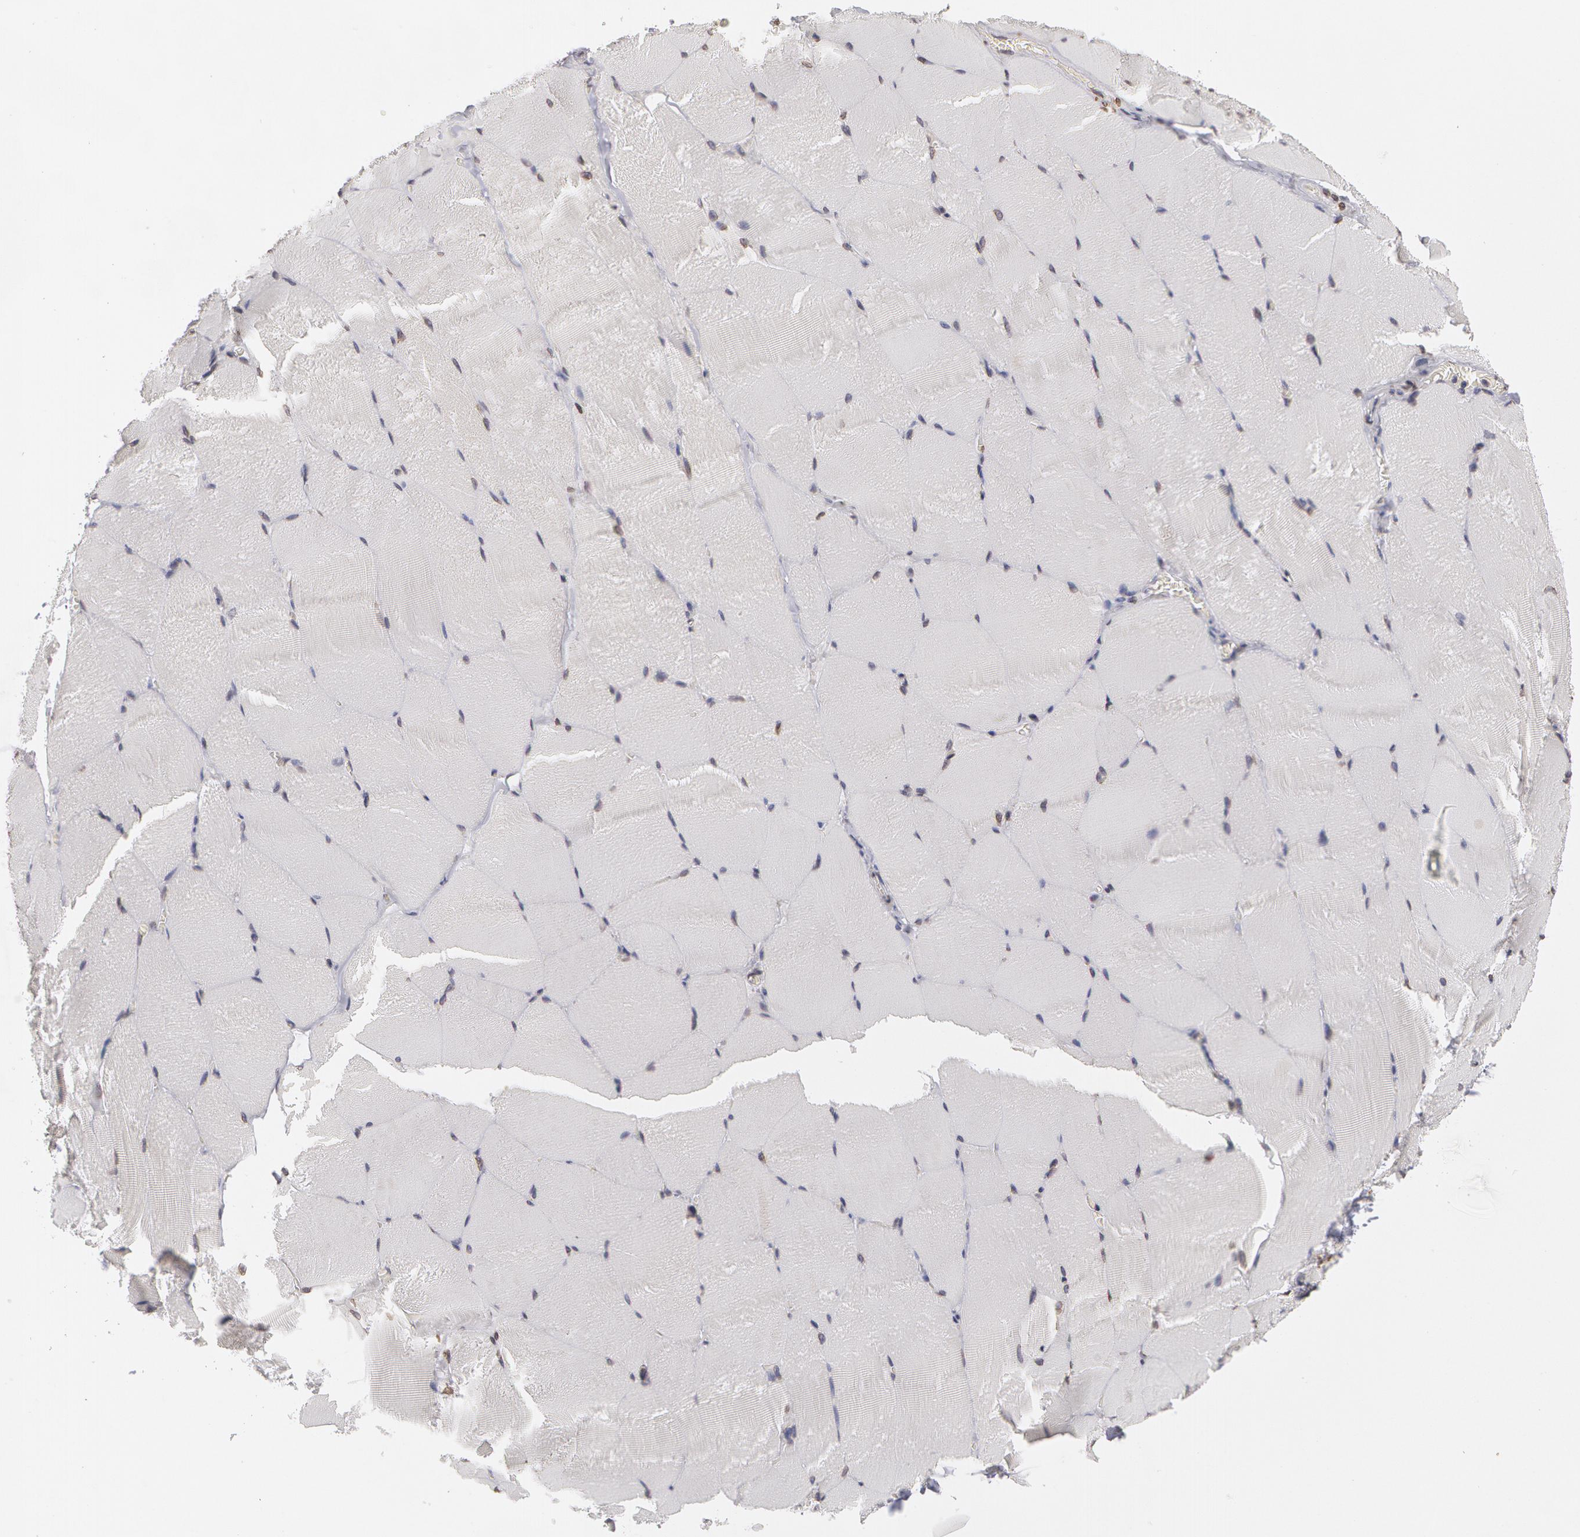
{"staining": {"intensity": "negative", "quantity": "none", "location": "none"}, "tissue": "skeletal muscle", "cell_type": "Myocytes", "image_type": "normal", "snomed": [{"axis": "morphology", "description": "Normal tissue, NOS"}, {"axis": "topography", "description": "Skeletal muscle"}], "caption": "Histopathology image shows no protein positivity in myocytes of normal skeletal muscle.", "gene": "EMD", "patient": {"sex": "male", "age": 71}}